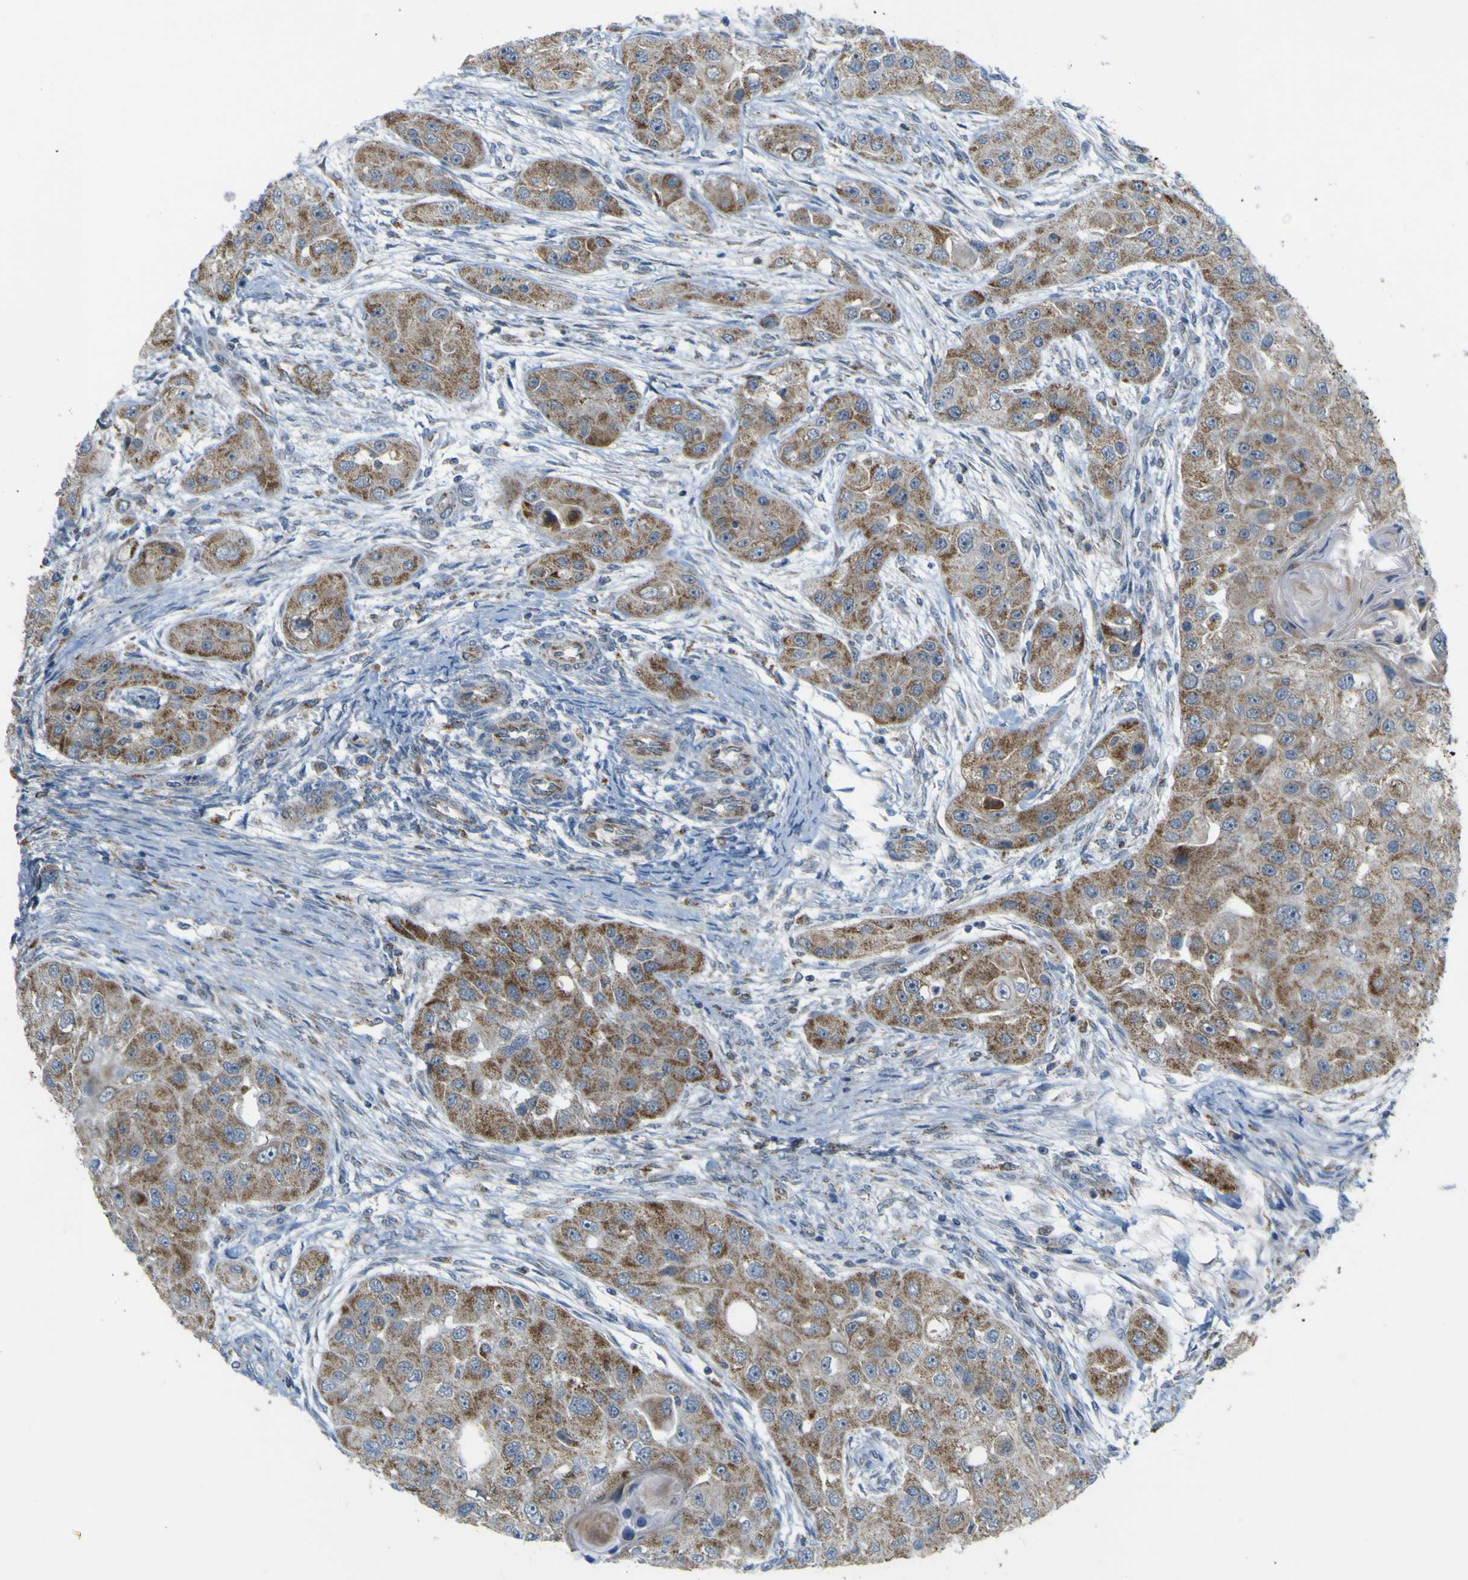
{"staining": {"intensity": "moderate", "quantity": ">75%", "location": "cytoplasmic/membranous"}, "tissue": "head and neck cancer", "cell_type": "Tumor cells", "image_type": "cancer", "snomed": [{"axis": "morphology", "description": "Normal tissue, NOS"}, {"axis": "morphology", "description": "Squamous cell carcinoma, NOS"}, {"axis": "topography", "description": "Skeletal muscle"}, {"axis": "topography", "description": "Head-Neck"}], "caption": "Approximately >75% of tumor cells in head and neck squamous cell carcinoma reveal moderate cytoplasmic/membranous protein expression as visualized by brown immunohistochemical staining.", "gene": "ACBD5", "patient": {"sex": "male", "age": 51}}